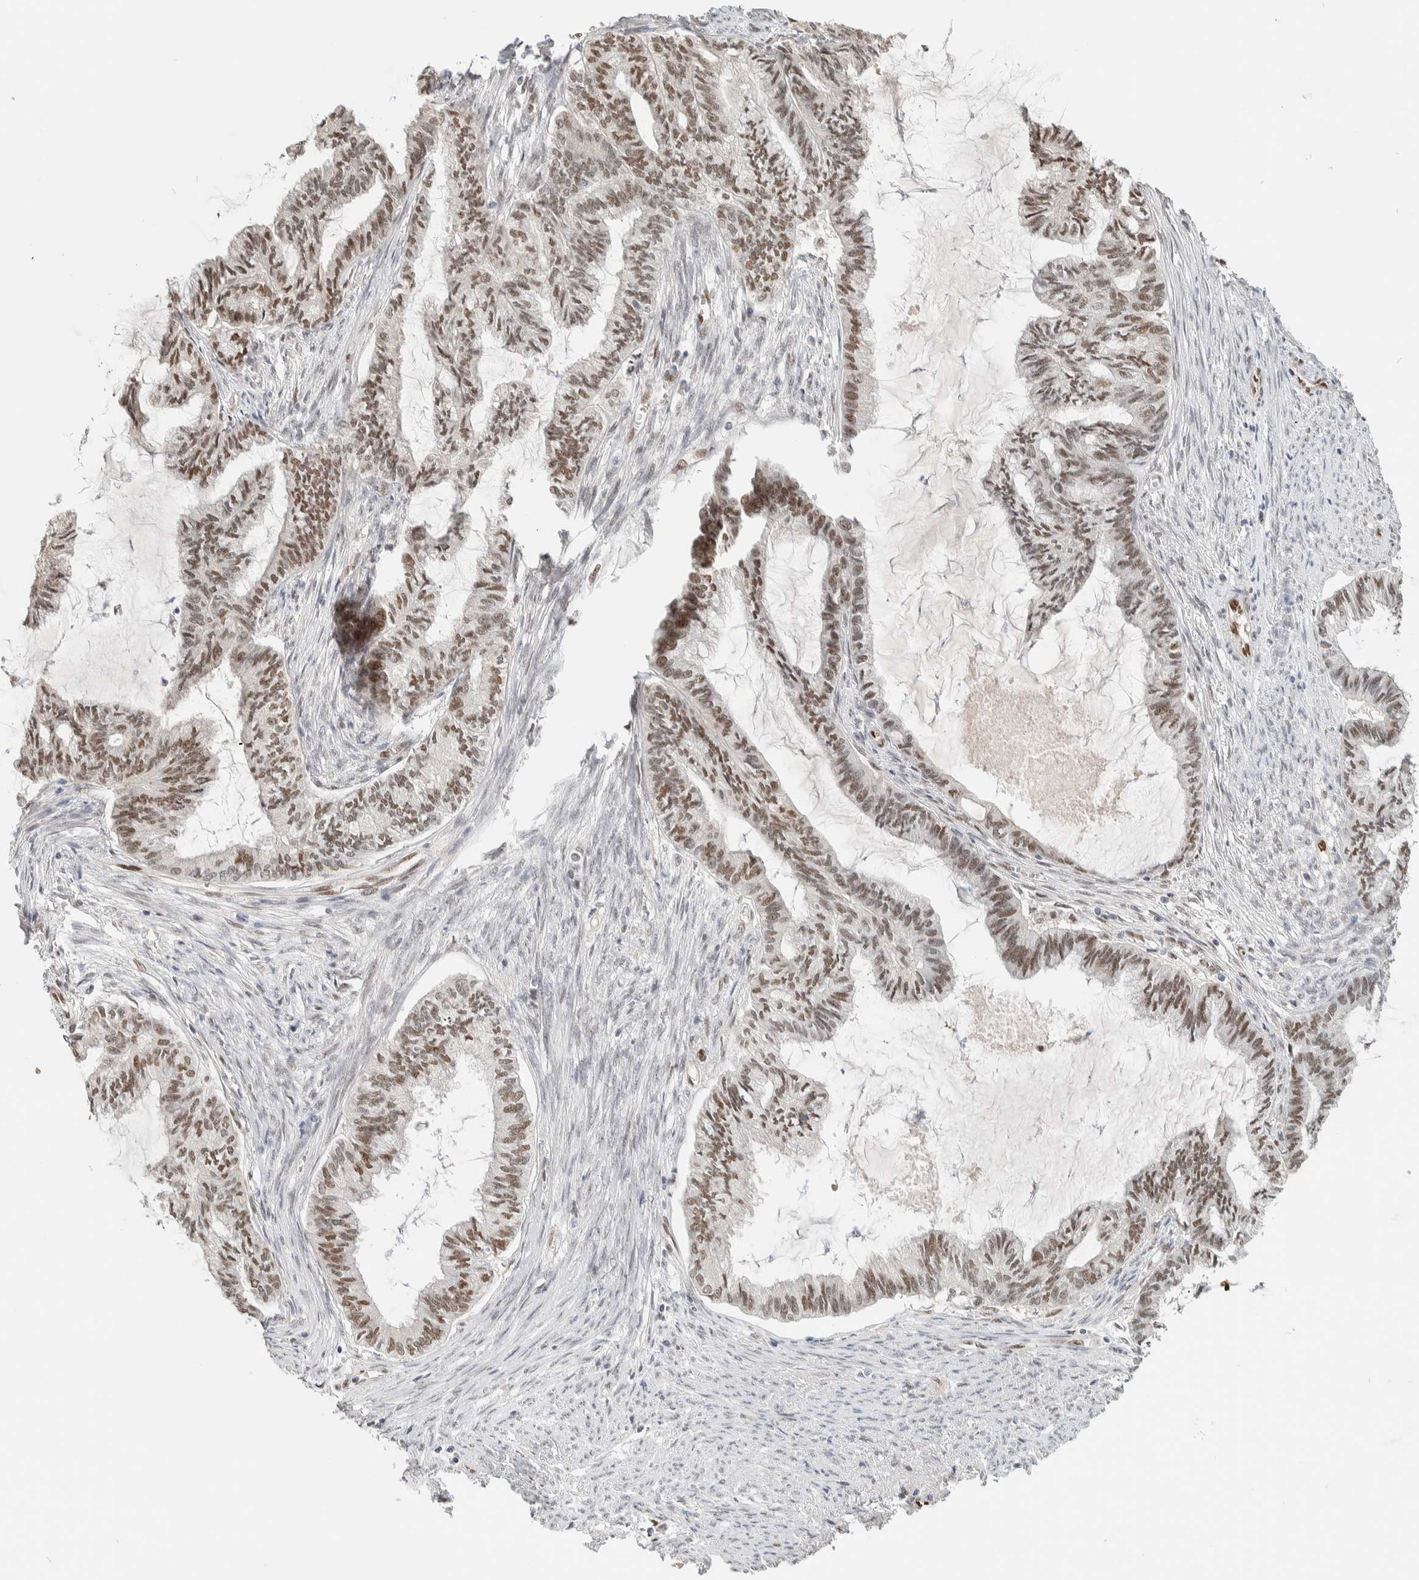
{"staining": {"intensity": "moderate", "quantity": ">75%", "location": "nuclear"}, "tissue": "endometrial cancer", "cell_type": "Tumor cells", "image_type": "cancer", "snomed": [{"axis": "morphology", "description": "Adenocarcinoma, NOS"}, {"axis": "topography", "description": "Endometrium"}], "caption": "There is medium levels of moderate nuclear positivity in tumor cells of endometrial cancer, as demonstrated by immunohistochemical staining (brown color).", "gene": "PUS7", "patient": {"sex": "female", "age": 86}}